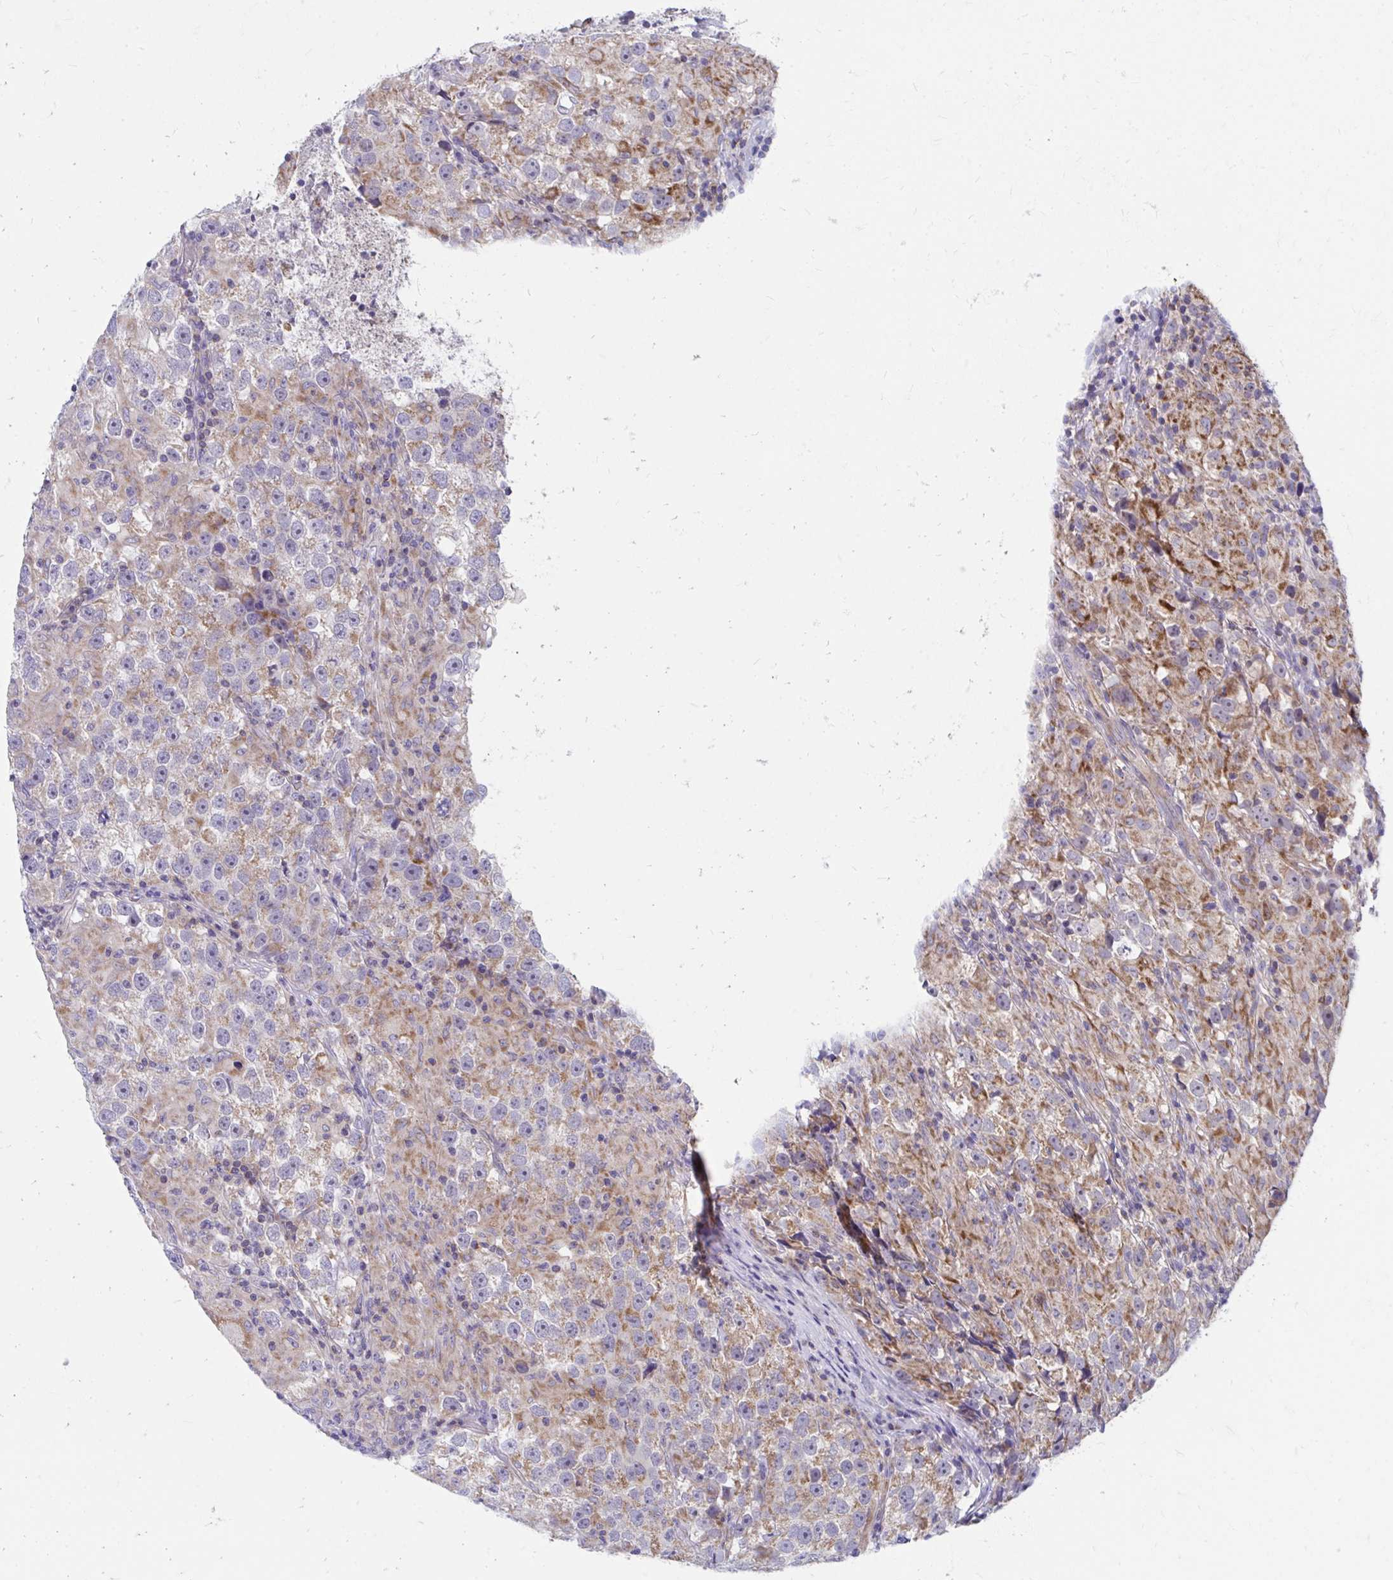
{"staining": {"intensity": "moderate", "quantity": "25%-75%", "location": "cytoplasmic/membranous"}, "tissue": "testis cancer", "cell_type": "Tumor cells", "image_type": "cancer", "snomed": [{"axis": "morphology", "description": "Seminoma, NOS"}, {"axis": "topography", "description": "Testis"}], "caption": "The photomicrograph displays staining of testis seminoma, revealing moderate cytoplasmic/membranous protein staining (brown color) within tumor cells. Nuclei are stained in blue.", "gene": "FHIP1B", "patient": {"sex": "male", "age": 46}}